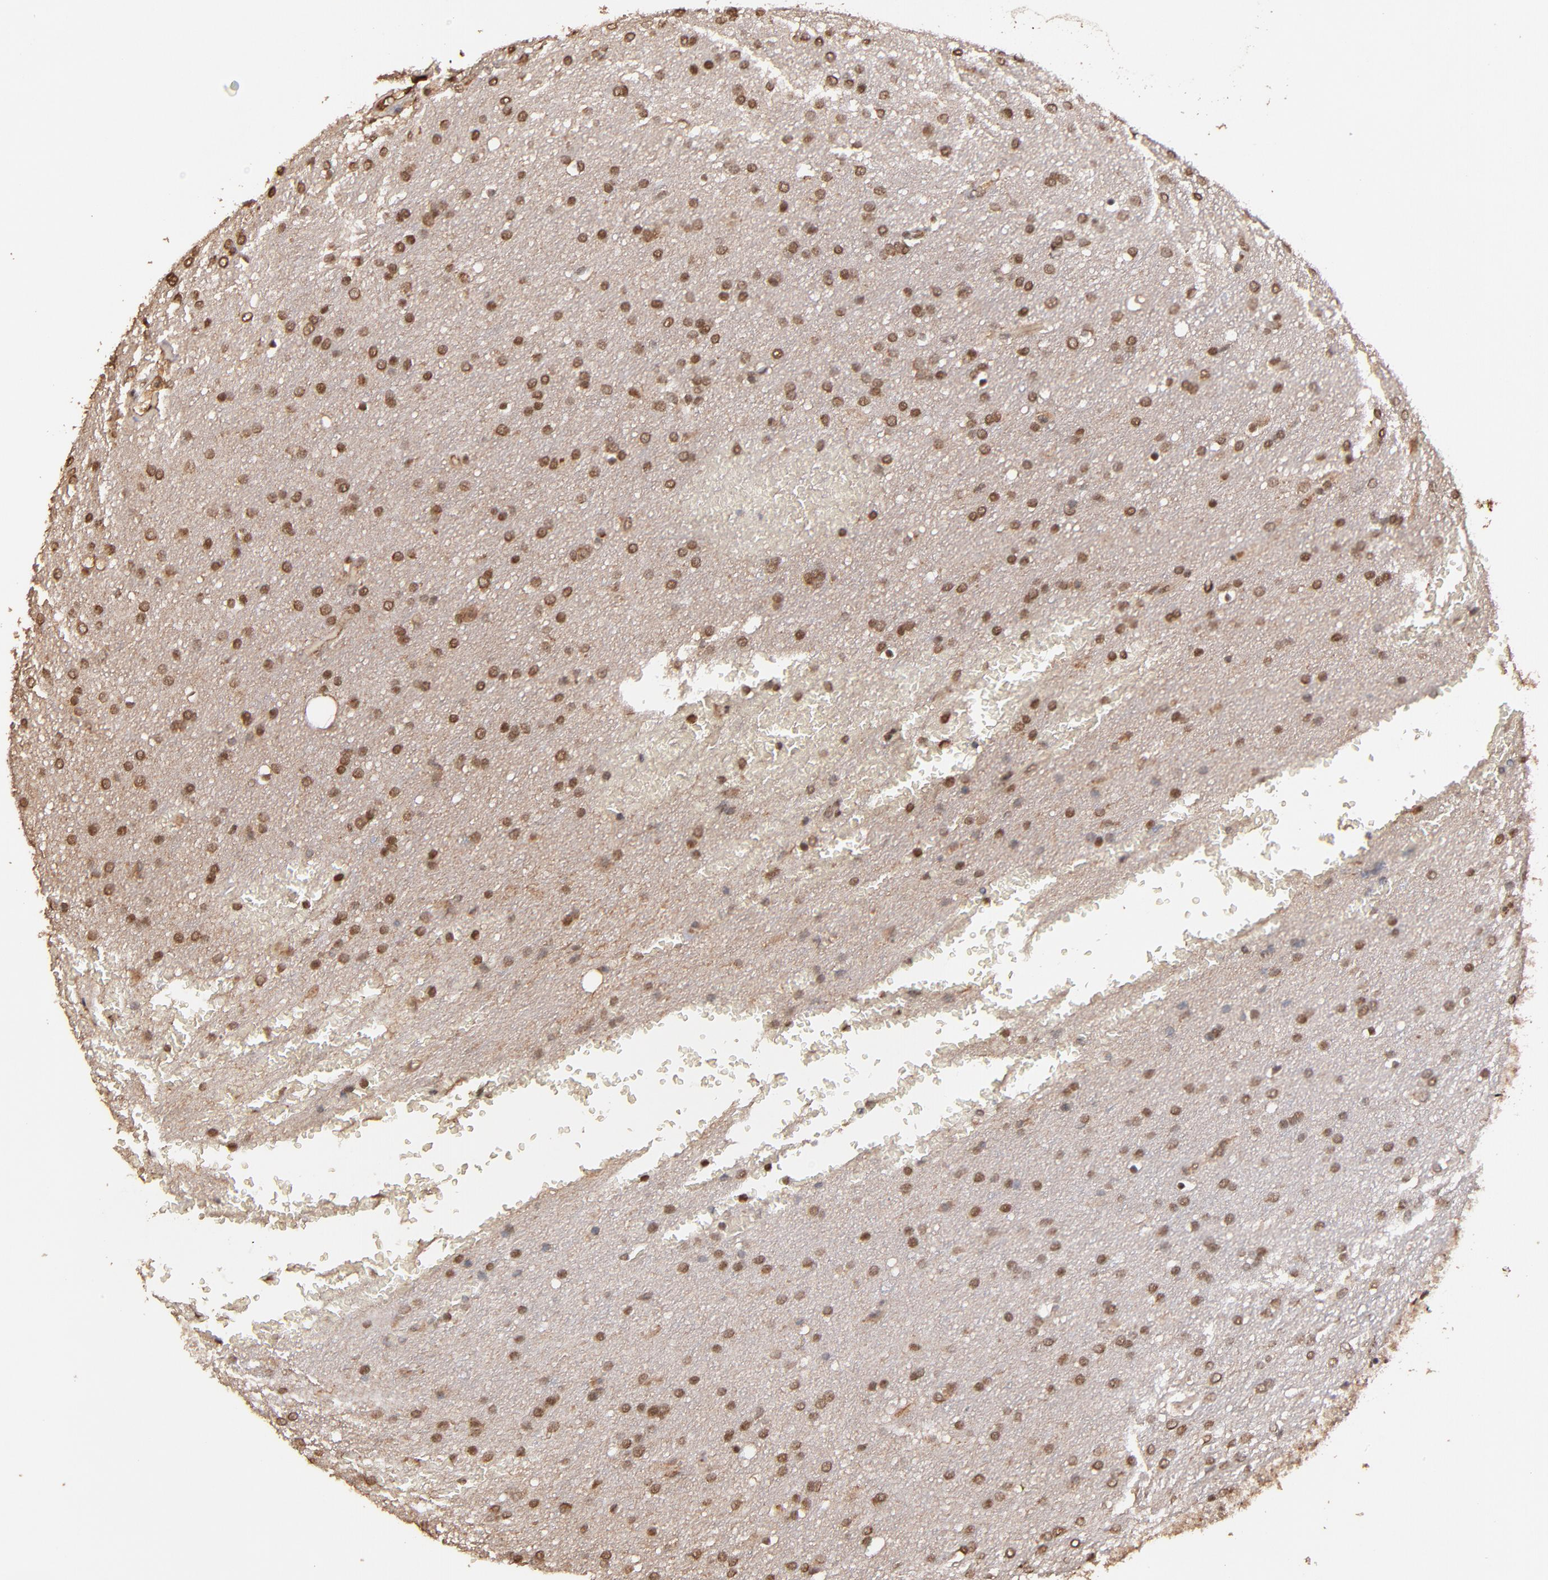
{"staining": {"intensity": "moderate", "quantity": ">75%", "location": "nuclear"}, "tissue": "glioma", "cell_type": "Tumor cells", "image_type": "cancer", "snomed": [{"axis": "morphology", "description": "Glioma, malignant, Low grade"}, {"axis": "topography", "description": "Brain"}], "caption": "Immunohistochemistry (IHC) of malignant glioma (low-grade) displays medium levels of moderate nuclear expression in approximately >75% of tumor cells. The staining was performed using DAB to visualize the protein expression in brown, while the nuclei were stained in blue with hematoxylin (Magnification: 20x).", "gene": "EAPP", "patient": {"sex": "female", "age": 32}}